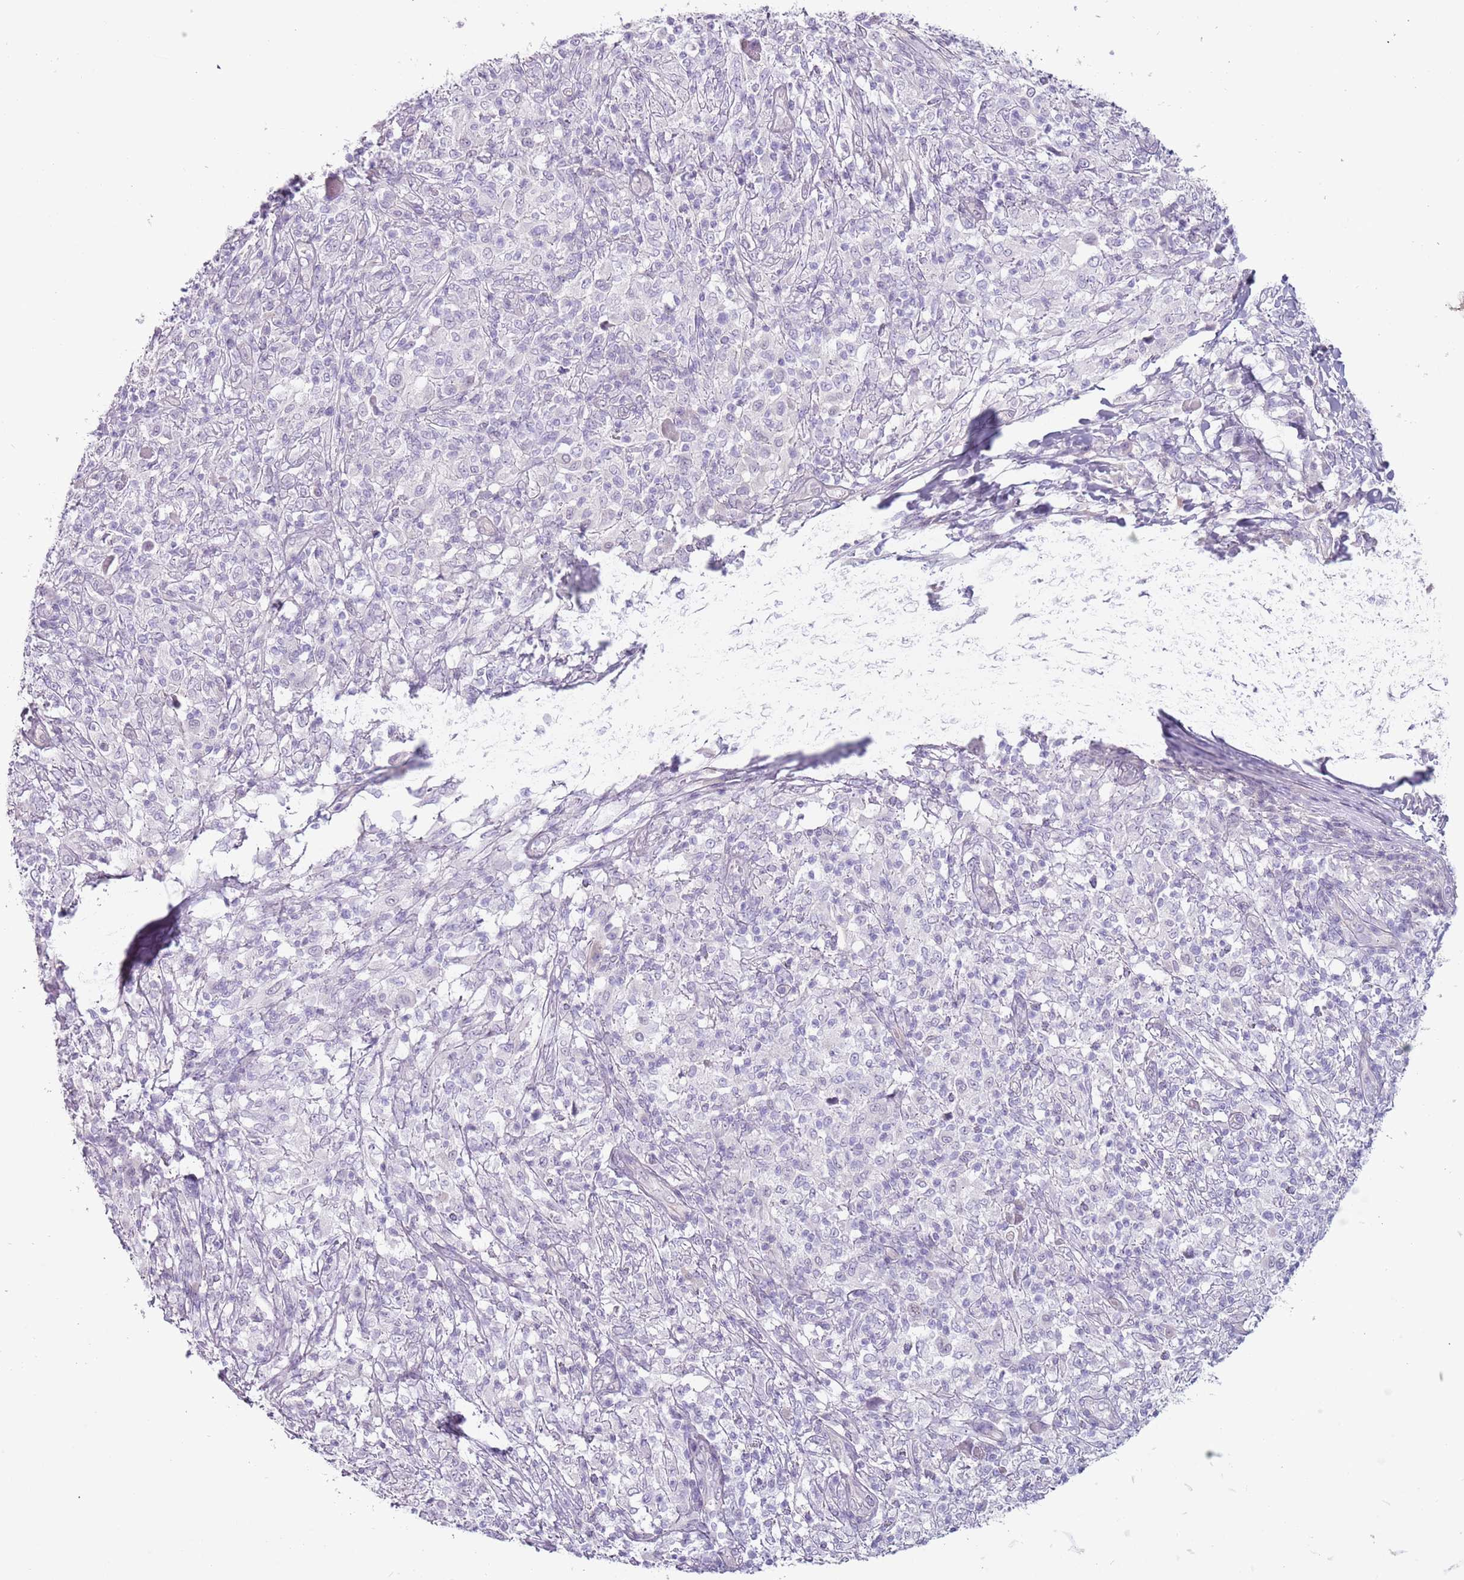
{"staining": {"intensity": "negative", "quantity": "none", "location": "none"}, "tissue": "melanoma", "cell_type": "Tumor cells", "image_type": "cancer", "snomed": [{"axis": "morphology", "description": "Malignant melanoma, NOS"}, {"axis": "topography", "description": "Skin"}], "caption": "A high-resolution micrograph shows immunohistochemistry (IHC) staining of malignant melanoma, which demonstrates no significant expression in tumor cells.", "gene": "RFX2", "patient": {"sex": "male", "age": 66}}